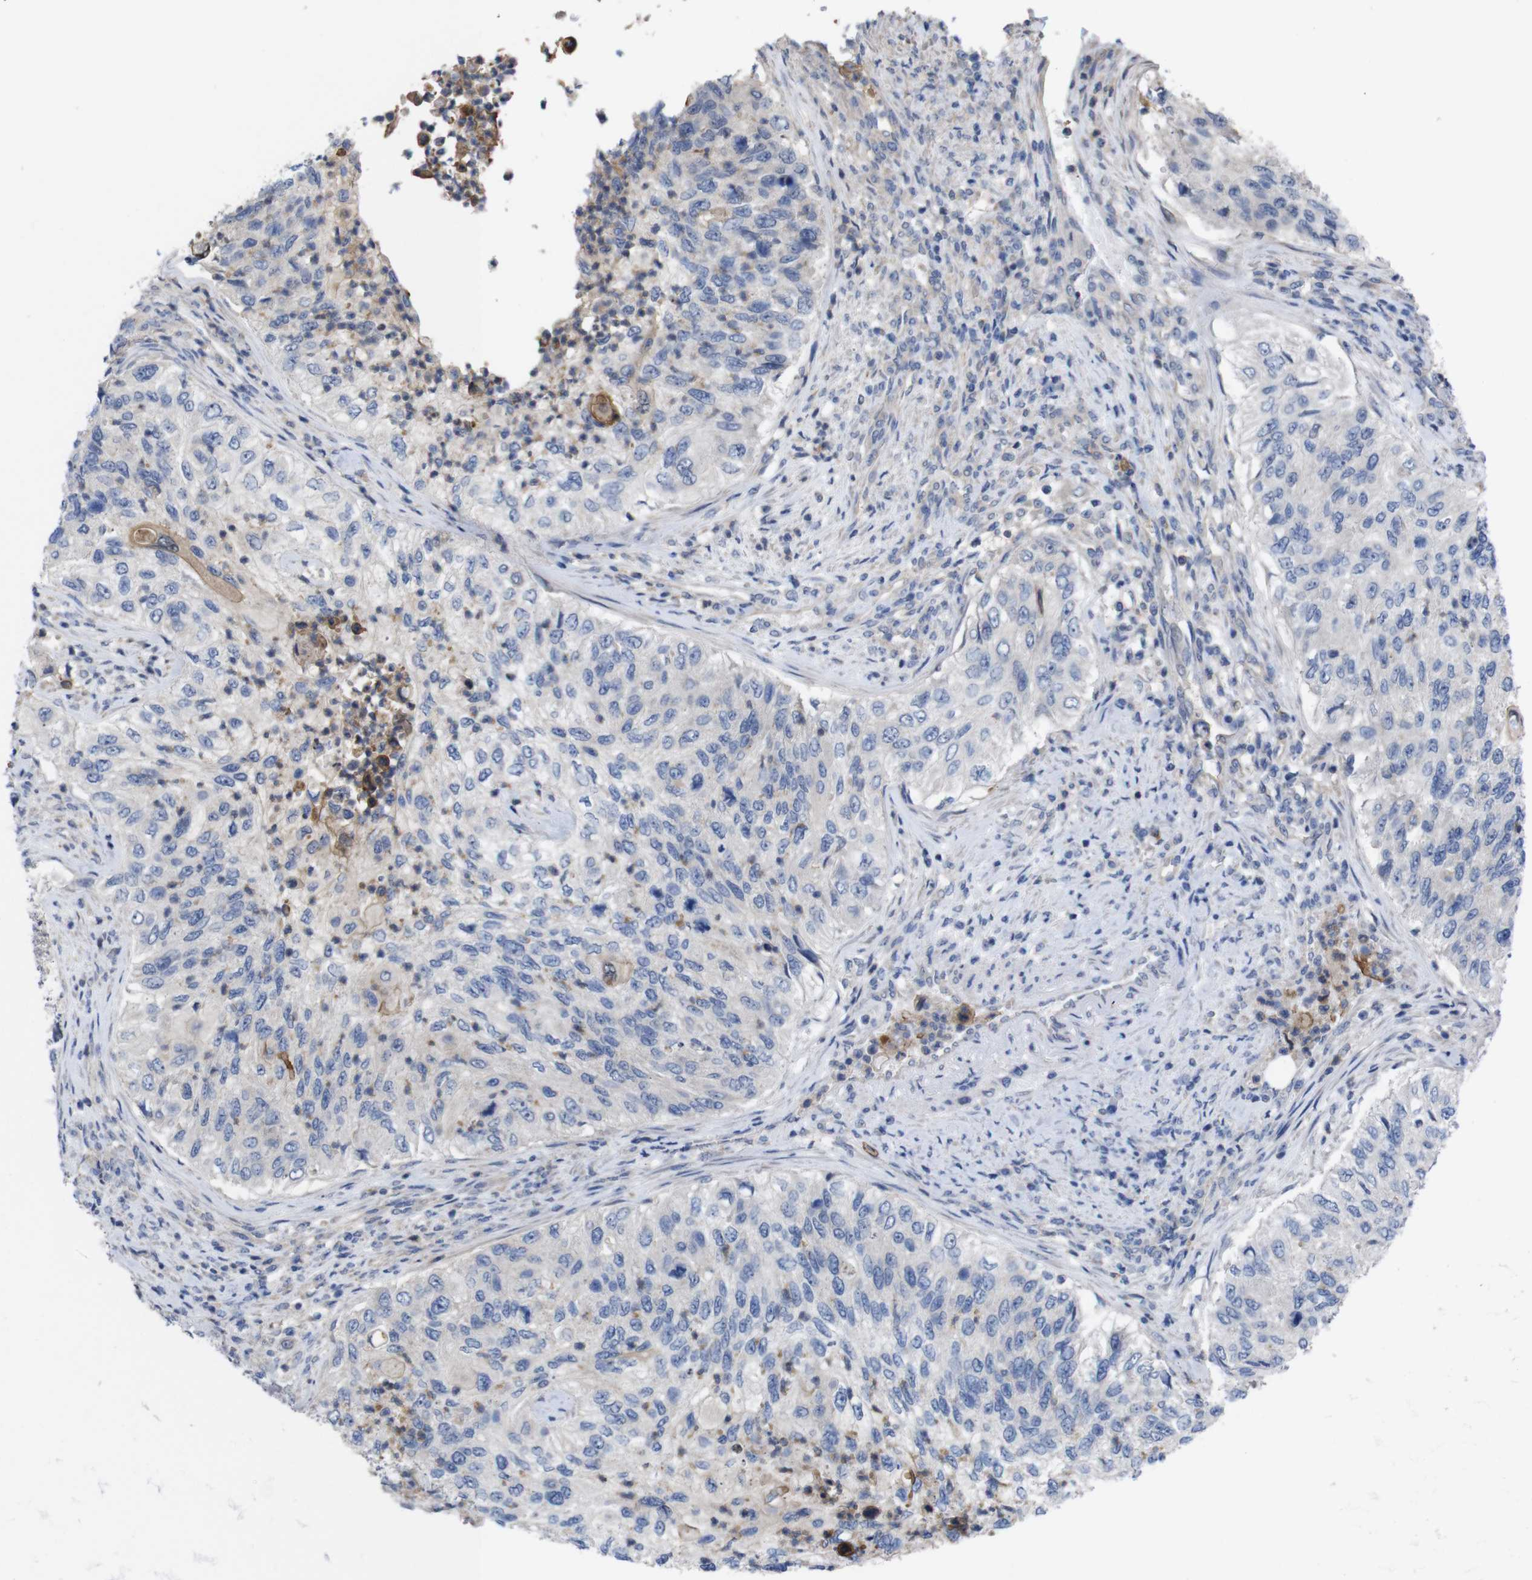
{"staining": {"intensity": "negative", "quantity": "none", "location": "none"}, "tissue": "urothelial cancer", "cell_type": "Tumor cells", "image_type": "cancer", "snomed": [{"axis": "morphology", "description": "Urothelial carcinoma, High grade"}, {"axis": "topography", "description": "Urinary bladder"}], "caption": "A high-resolution photomicrograph shows IHC staining of urothelial carcinoma (high-grade), which demonstrates no significant positivity in tumor cells.", "gene": "USH1C", "patient": {"sex": "female", "age": 60}}